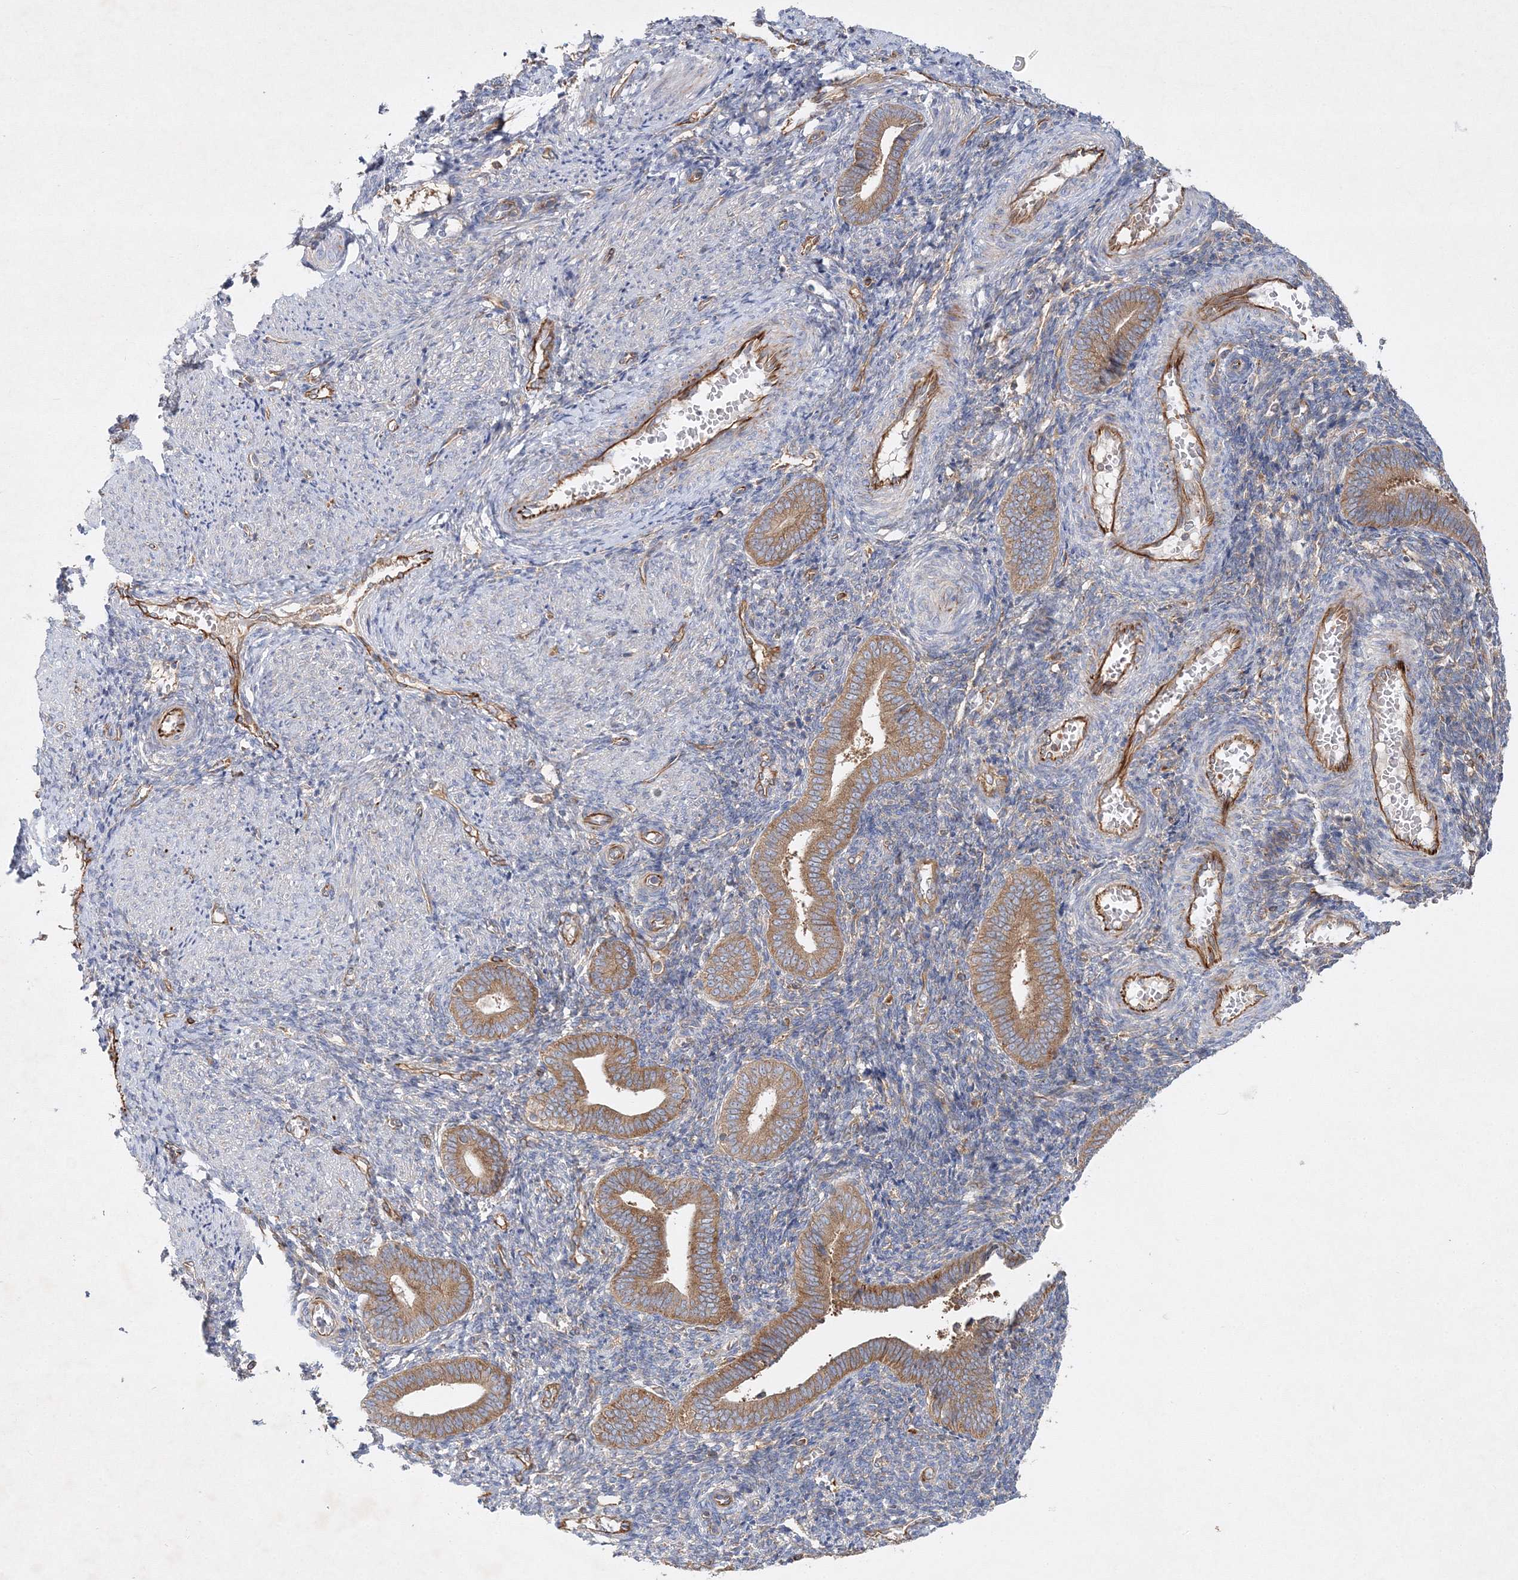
{"staining": {"intensity": "moderate", "quantity": "<25%", "location": "cytoplasmic/membranous"}, "tissue": "endometrium", "cell_type": "Cells in endometrial stroma", "image_type": "normal", "snomed": [{"axis": "morphology", "description": "Normal tissue, NOS"}, {"axis": "topography", "description": "Uterus"}, {"axis": "topography", "description": "Endometrium"}], "caption": "High-power microscopy captured an immunohistochemistry micrograph of normal endometrium, revealing moderate cytoplasmic/membranous staining in about <25% of cells in endometrial stroma.", "gene": "WDR37", "patient": {"sex": "female", "age": 33}}